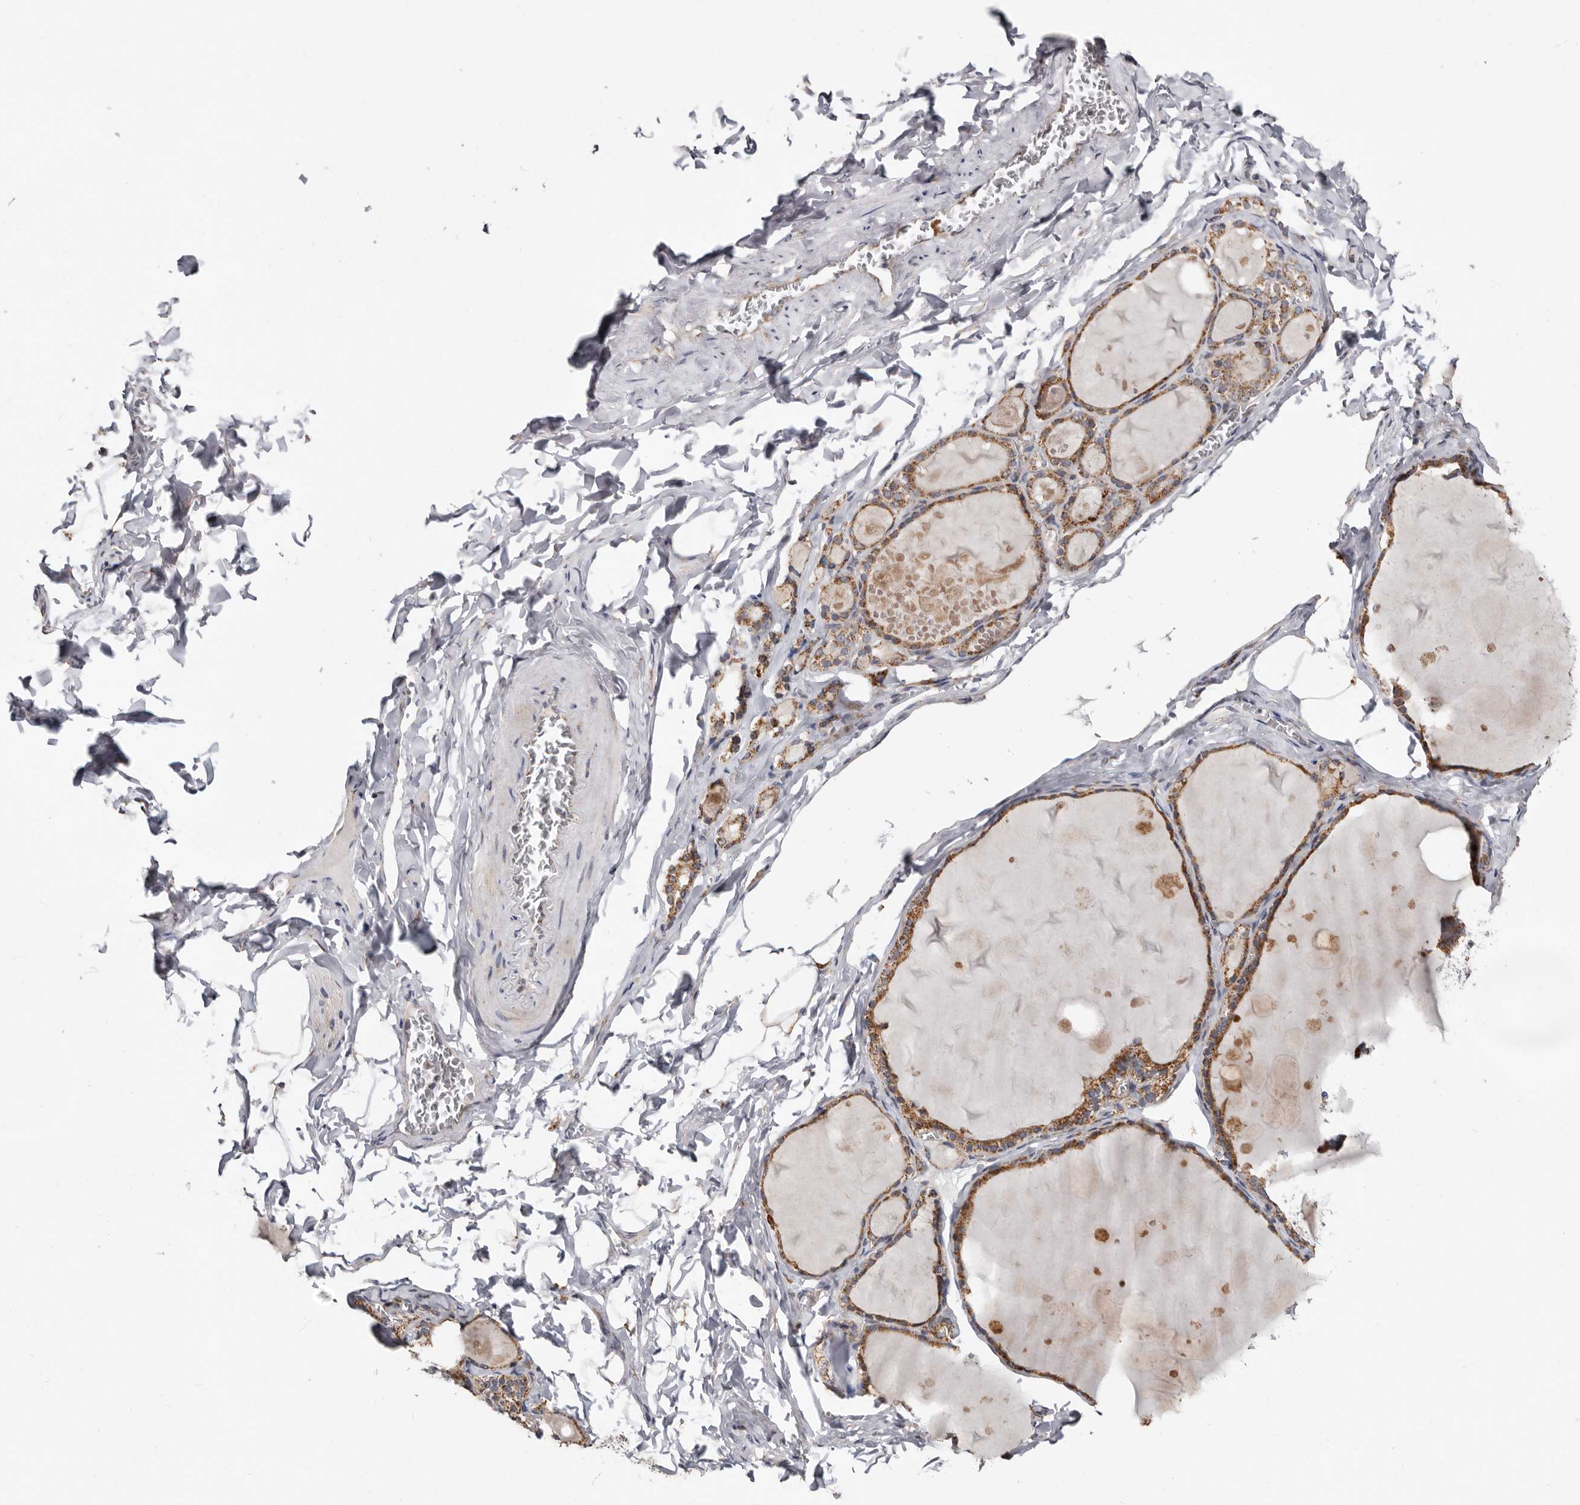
{"staining": {"intensity": "moderate", "quantity": ">75%", "location": "cytoplasmic/membranous"}, "tissue": "thyroid gland", "cell_type": "Glandular cells", "image_type": "normal", "snomed": [{"axis": "morphology", "description": "Normal tissue, NOS"}, {"axis": "topography", "description": "Thyroid gland"}], "caption": "This is an image of immunohistochemistry (IHC) staining of unremarkable thyroid gland, which shows moderate expression in the cytoplasmic/membranous of glandular cells.", "gene": "MRPL18", "patient": {"sex": "male", "age": 56}}